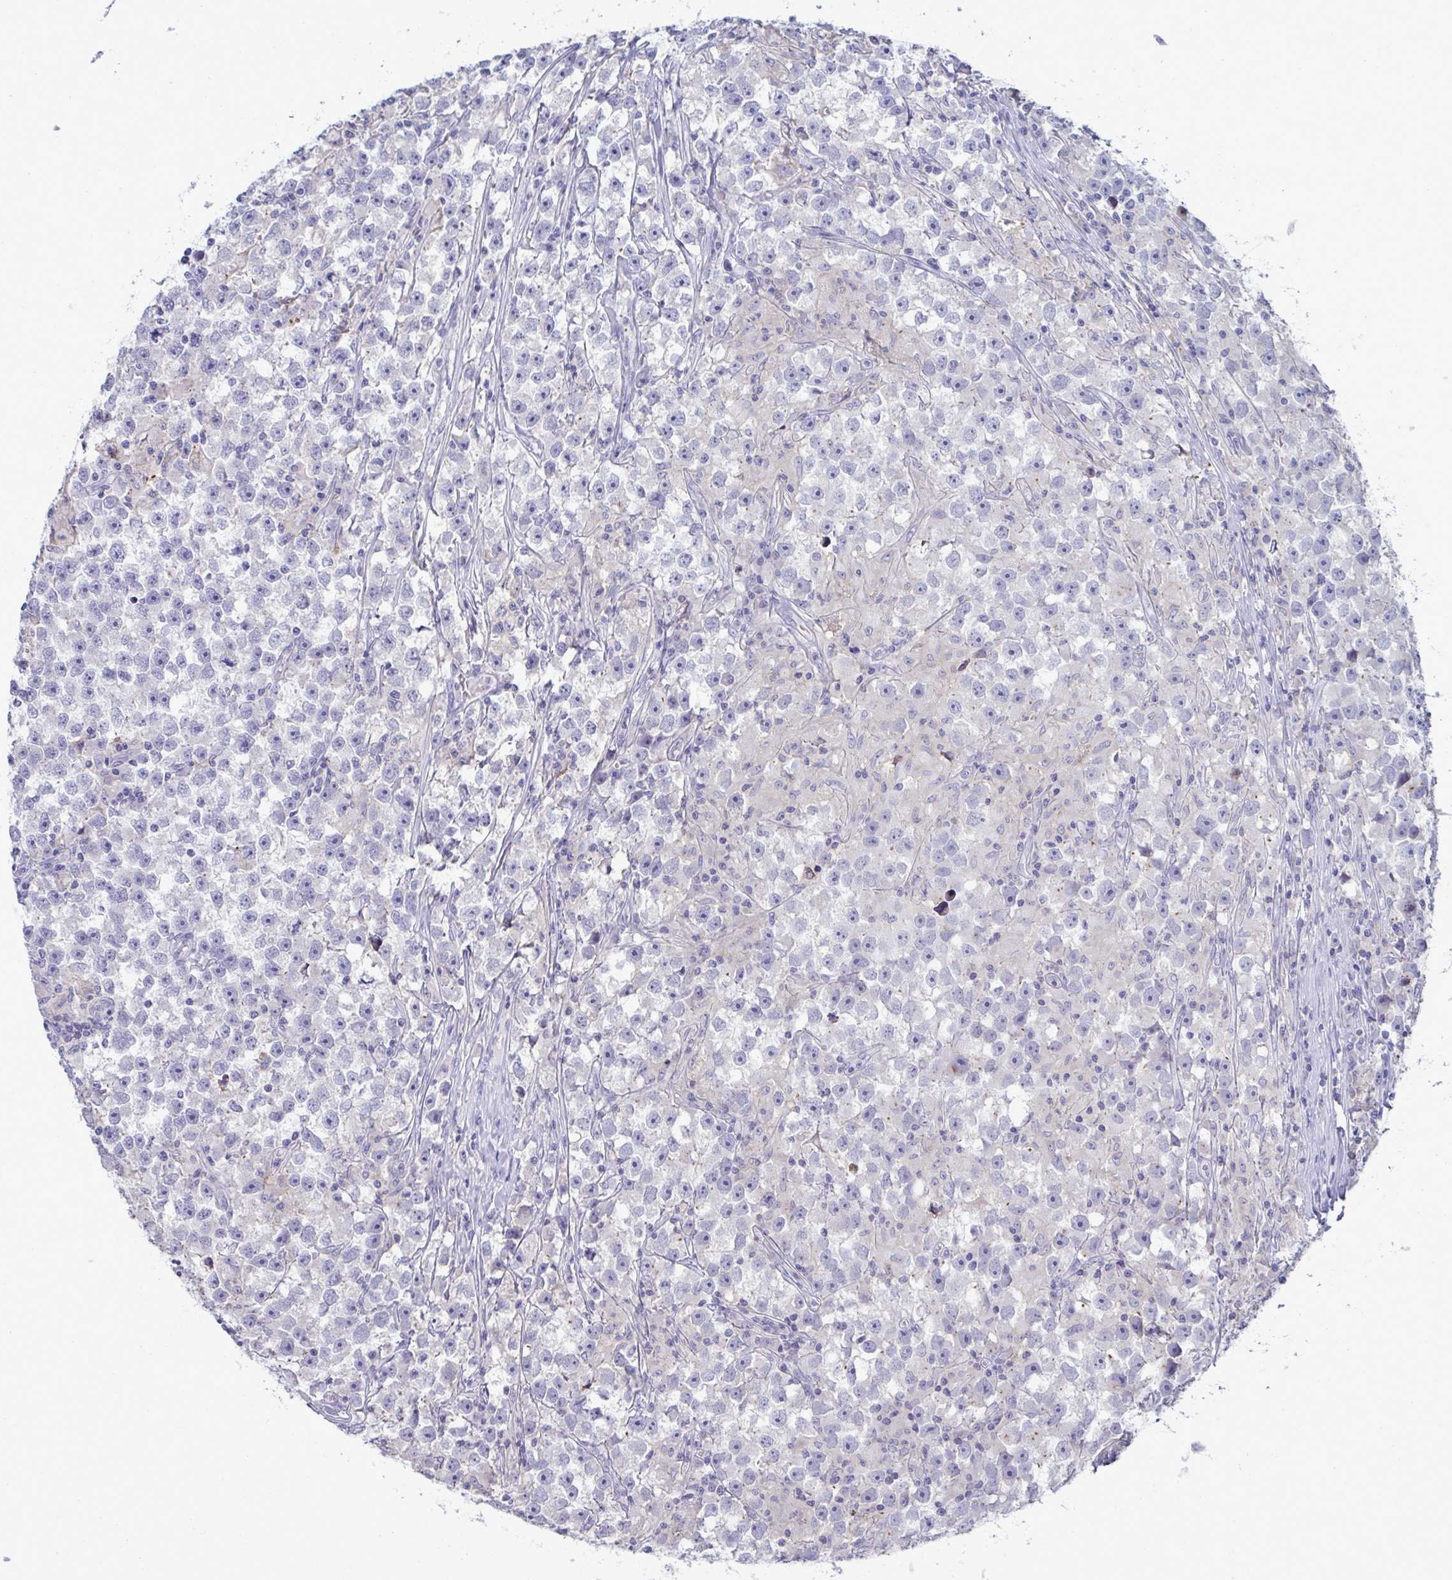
{"staining": {"intensity": "negative", "quantity": "none", "location": "none"}, "tissue": "testis cancer", "cell_type": "Tumor cells", "image_type": "cancer", "snomed": [{"axis": "morphology", "description": "Seminoma, NOS"}, {"axis": "topography", "description": "Testis"}], "caption": "There is no significant expression in tumor cells of testis seminoma.", "gene": "RGPD5", "patient": {"sex": "male", "age": 33}}